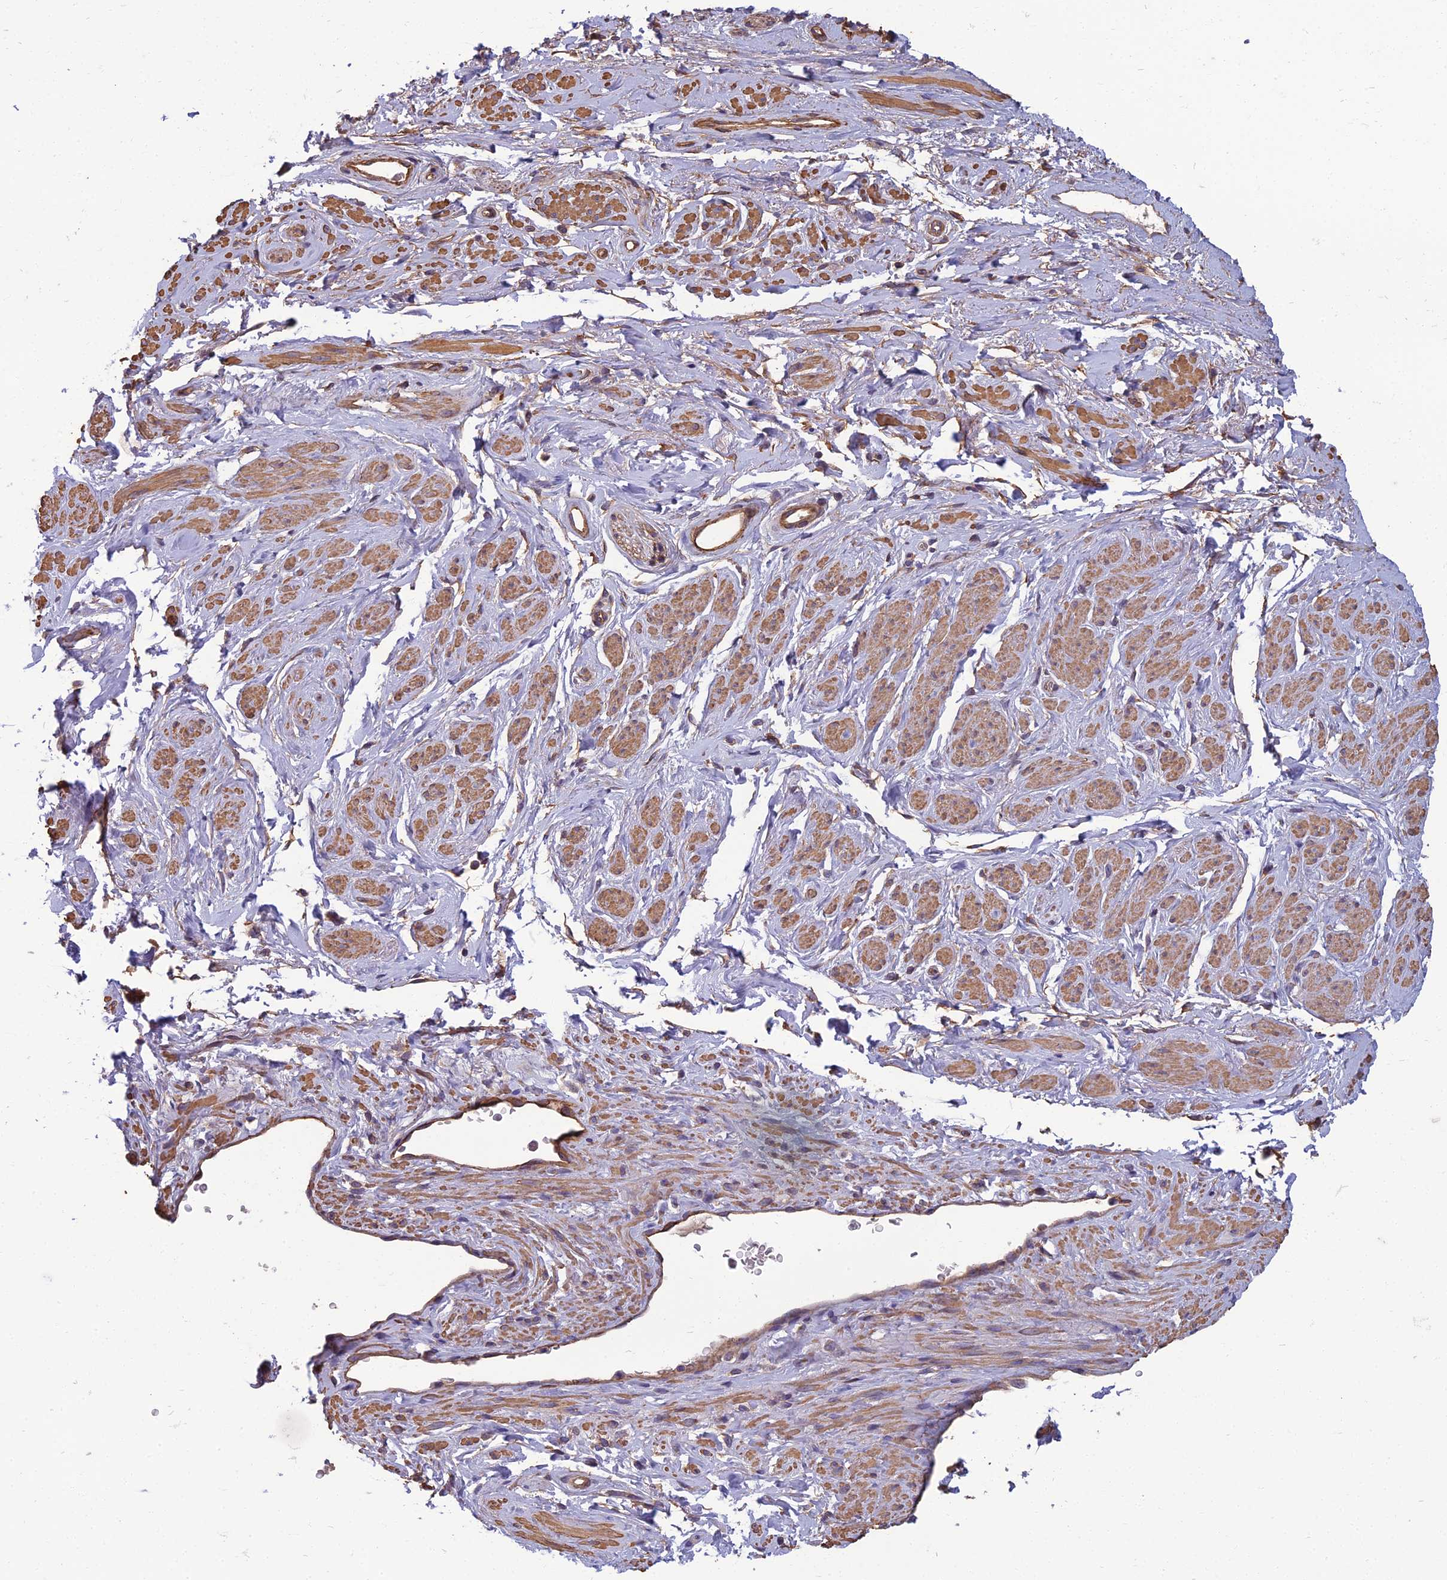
{"staining": {"intensity": "moderate", "quantity": "<25%", "location": "cytoplasmic/membranous"}, "tissue": "adipose tissue", "cell_type": "Adipocytes", "image_type": "normal", "snomed": [{"axis": "morphology", "description": "Normal tissue, NOS"}, {"axis": "morphology", "description": "Adenocarcinoma, NOS"}, {"axis": "topography", "description": "Rectum"}, {"axis": "topography", "description": "Vagina"}, {"axis": "topography", "description": "Peripheral nerve tissue"}], "caption": "Adipose tissue was stained to show a protein in brown. There is low levels of moderate cytoplasmic/membranous expression in about <25% of adipocytes.", "gene": "WDR24", "patient": {"sex": "female", "age": 71}}